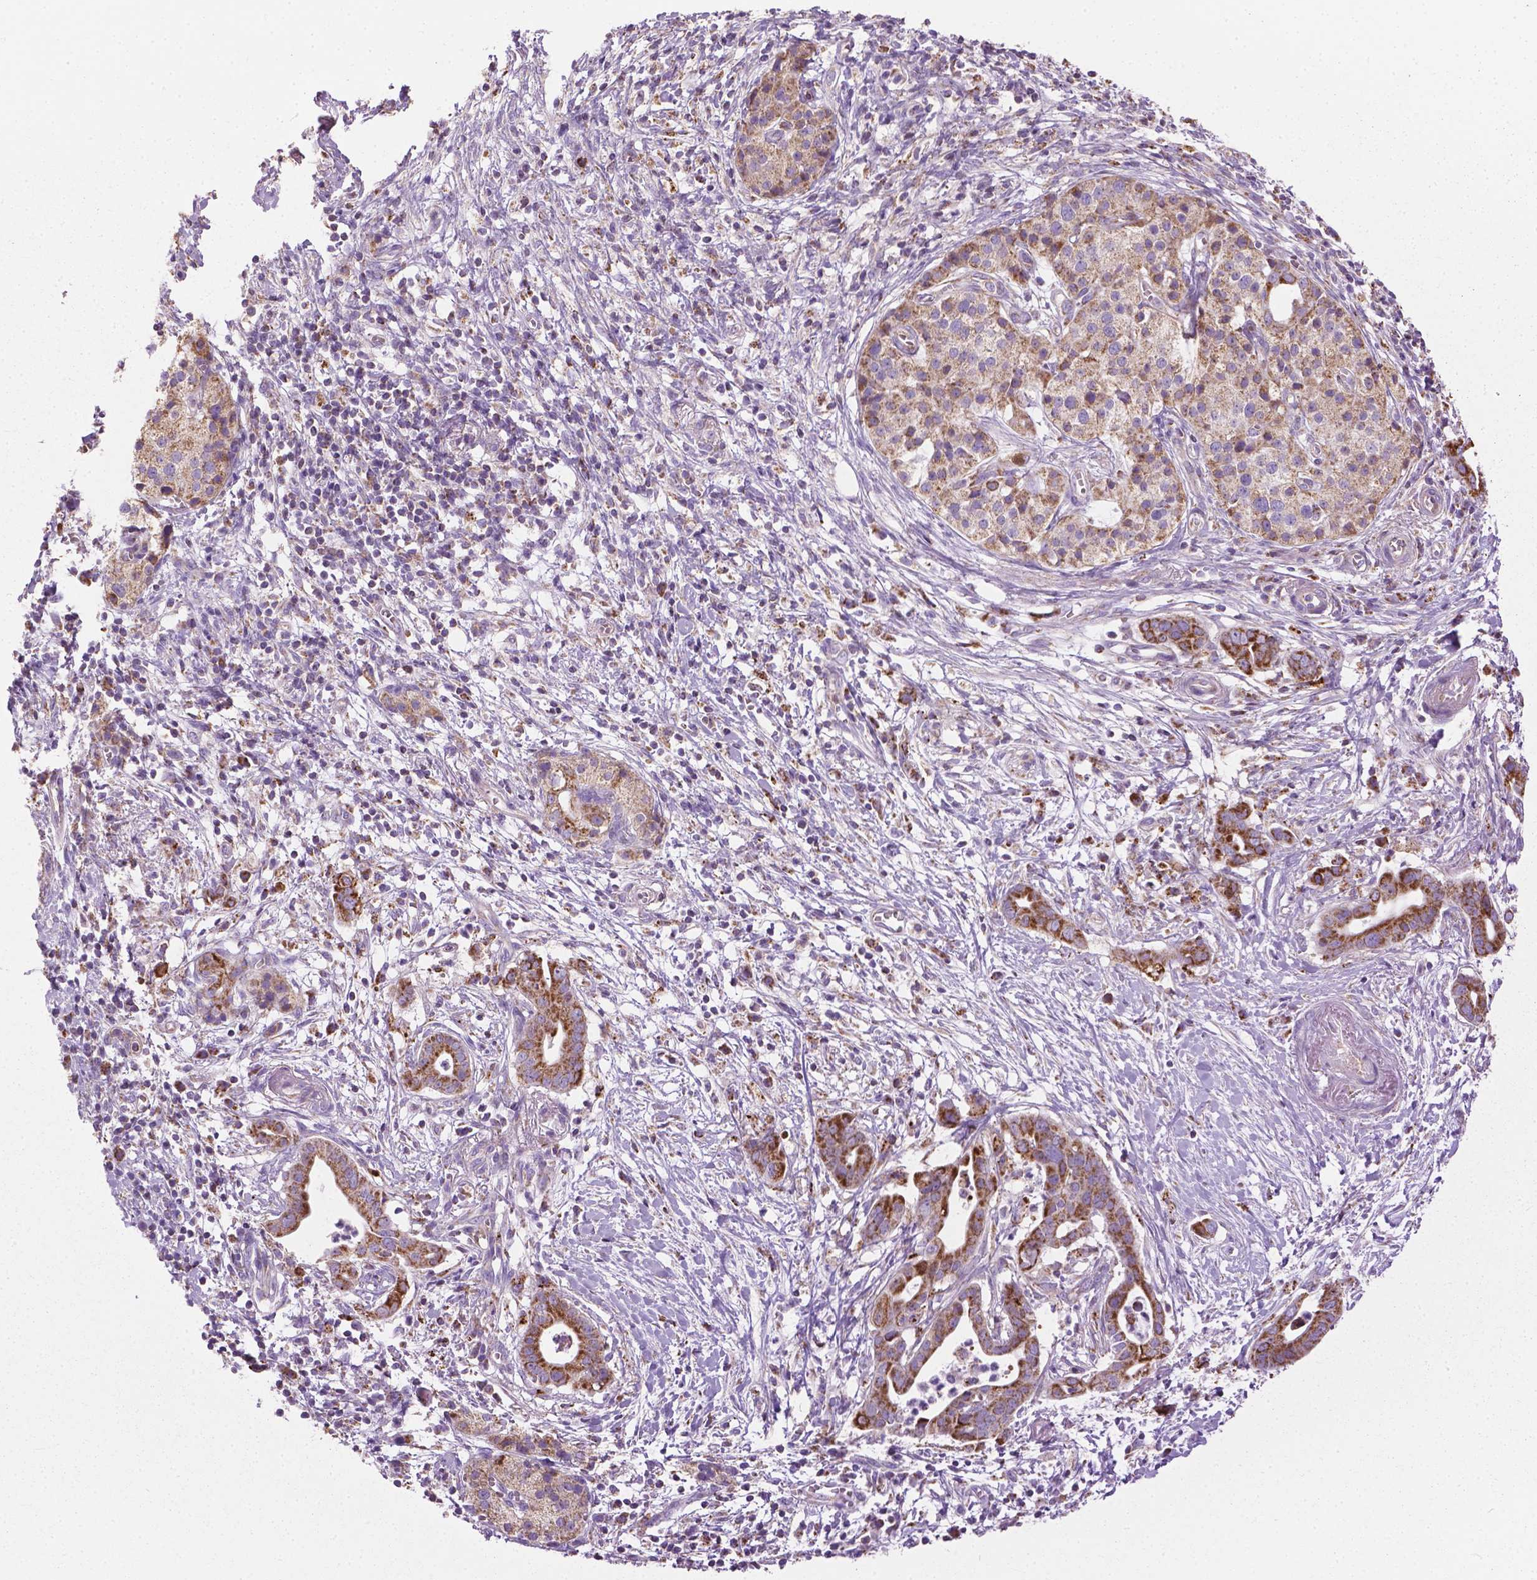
{"staining": {"intensity": "strong", "quantity": ">75%", "location": "cytoplasmic/membranous"}, "tissue": "pancreatic cancer", "cell_type": "Tumor cells", "image_type": "cancer", "snomed": [{"axis": "morphology", "description": "Adenocarcinoma, NOS"}, {"axis": "topography", "description": "Pancreas"}], "caption": "IHC (DAB (3,3'-diaminobenzidine)) staining of human pancreatic adenocarcinoma reveals strong cytoplasmic/membranous protein staining in about >75% of tumor cells. The staining was performed using DAB to visualize the protein expression in brown, while the nuclei were stained in blue with hematoxylin (Magnification: 20x).", "gene": "VDAC1", "patient": {"sex": "male", "age": 61}}